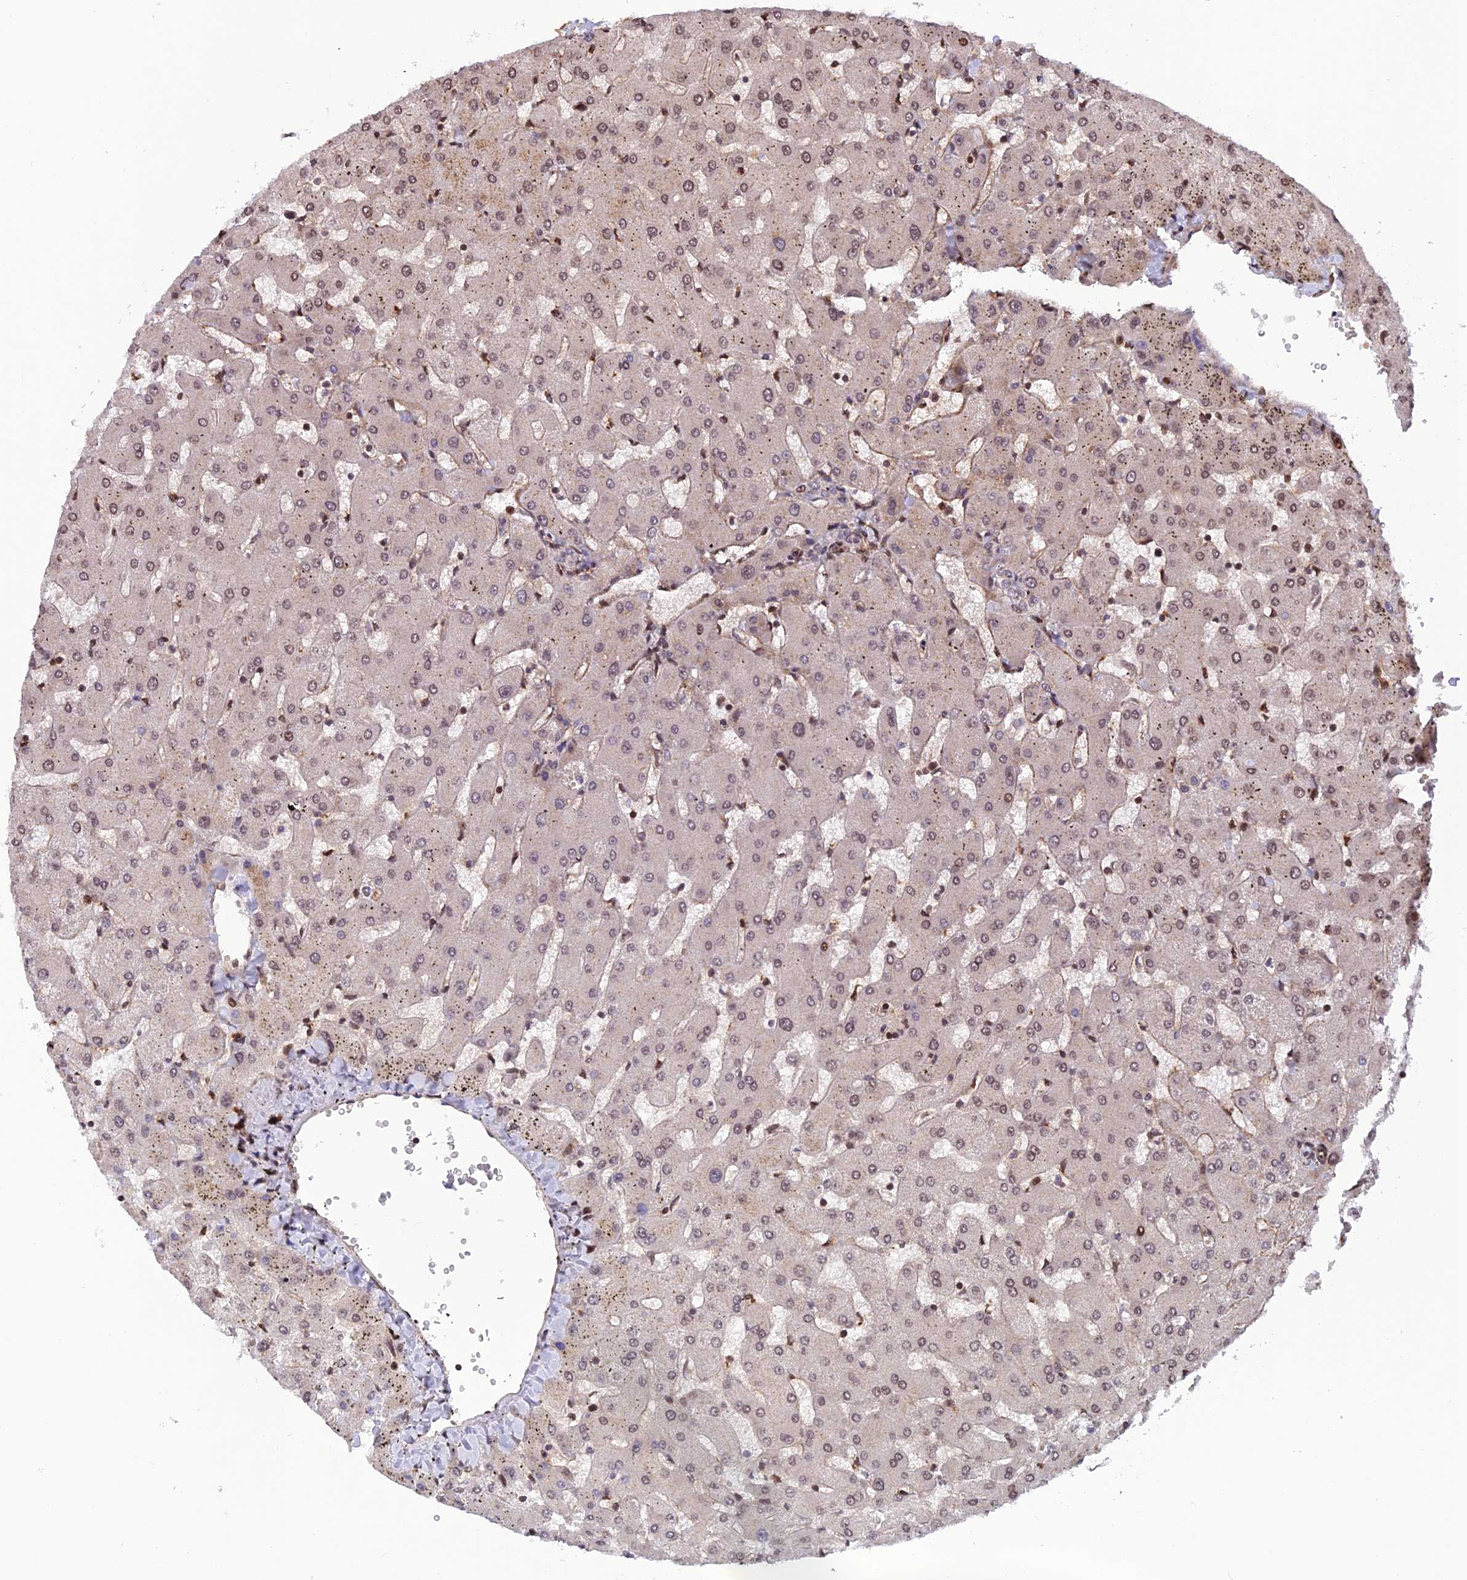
{"staining": {"intensity": "weak", "quantity": ">75%", "location": "nuclear"}, "tissue": "liver", "cell_type": "Cholangiocytes", "image_type": "normal", "snomed": [{"axis": "morphology", "description": "Normal tissue, NOS"}, {"axis": "topography", "description": "Liver"}], "caption": "This image demonstrates normal liver stained with immunohistochemistry (IHC) to label a protein in brown. The nuclear of cholangiocytes show weak positivity for the protein. Nuclei are counter-stained blue.", "gene": "SMIM7", "patient": {"sex": "female", "age": 63}}